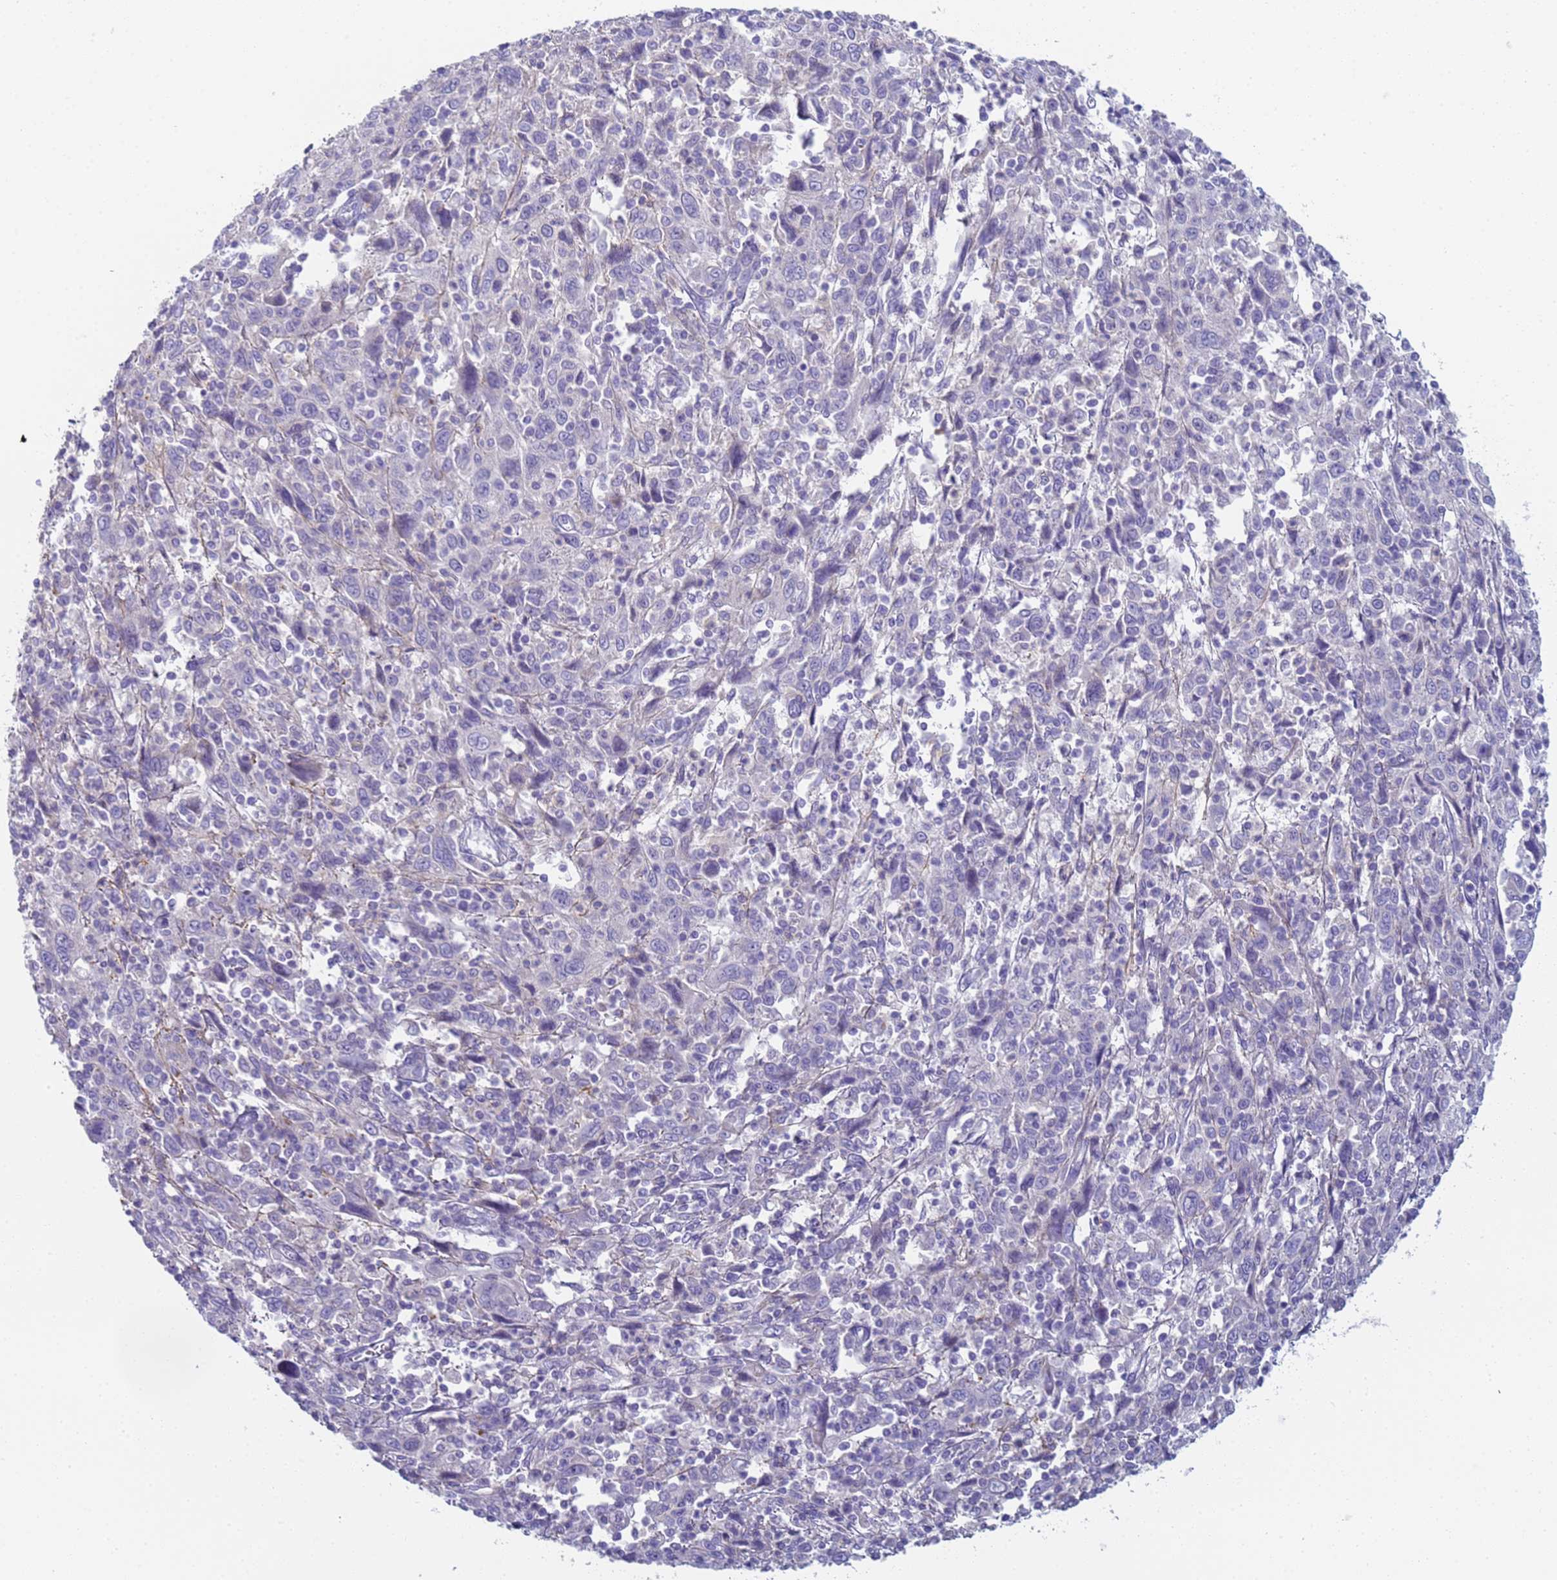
{"staining": {"intensity": "negative", "quantity": "none", "location": "none"}, "tissue": "cervical cancer", "cell_type": "Tumor cells", "image_type": "cancer", "snomed": [{"axis": "morphology", "description": "Squamous cell carcinoma, NOS"}, {"axis": "topography", "description": "Cervix"}], "caption": "A micrograph of human squamous cell carcinoma (cervical) is negative for staining in tumor cells.", "gene": "CR1", "patient": {"sex": "female", "age": 46}}